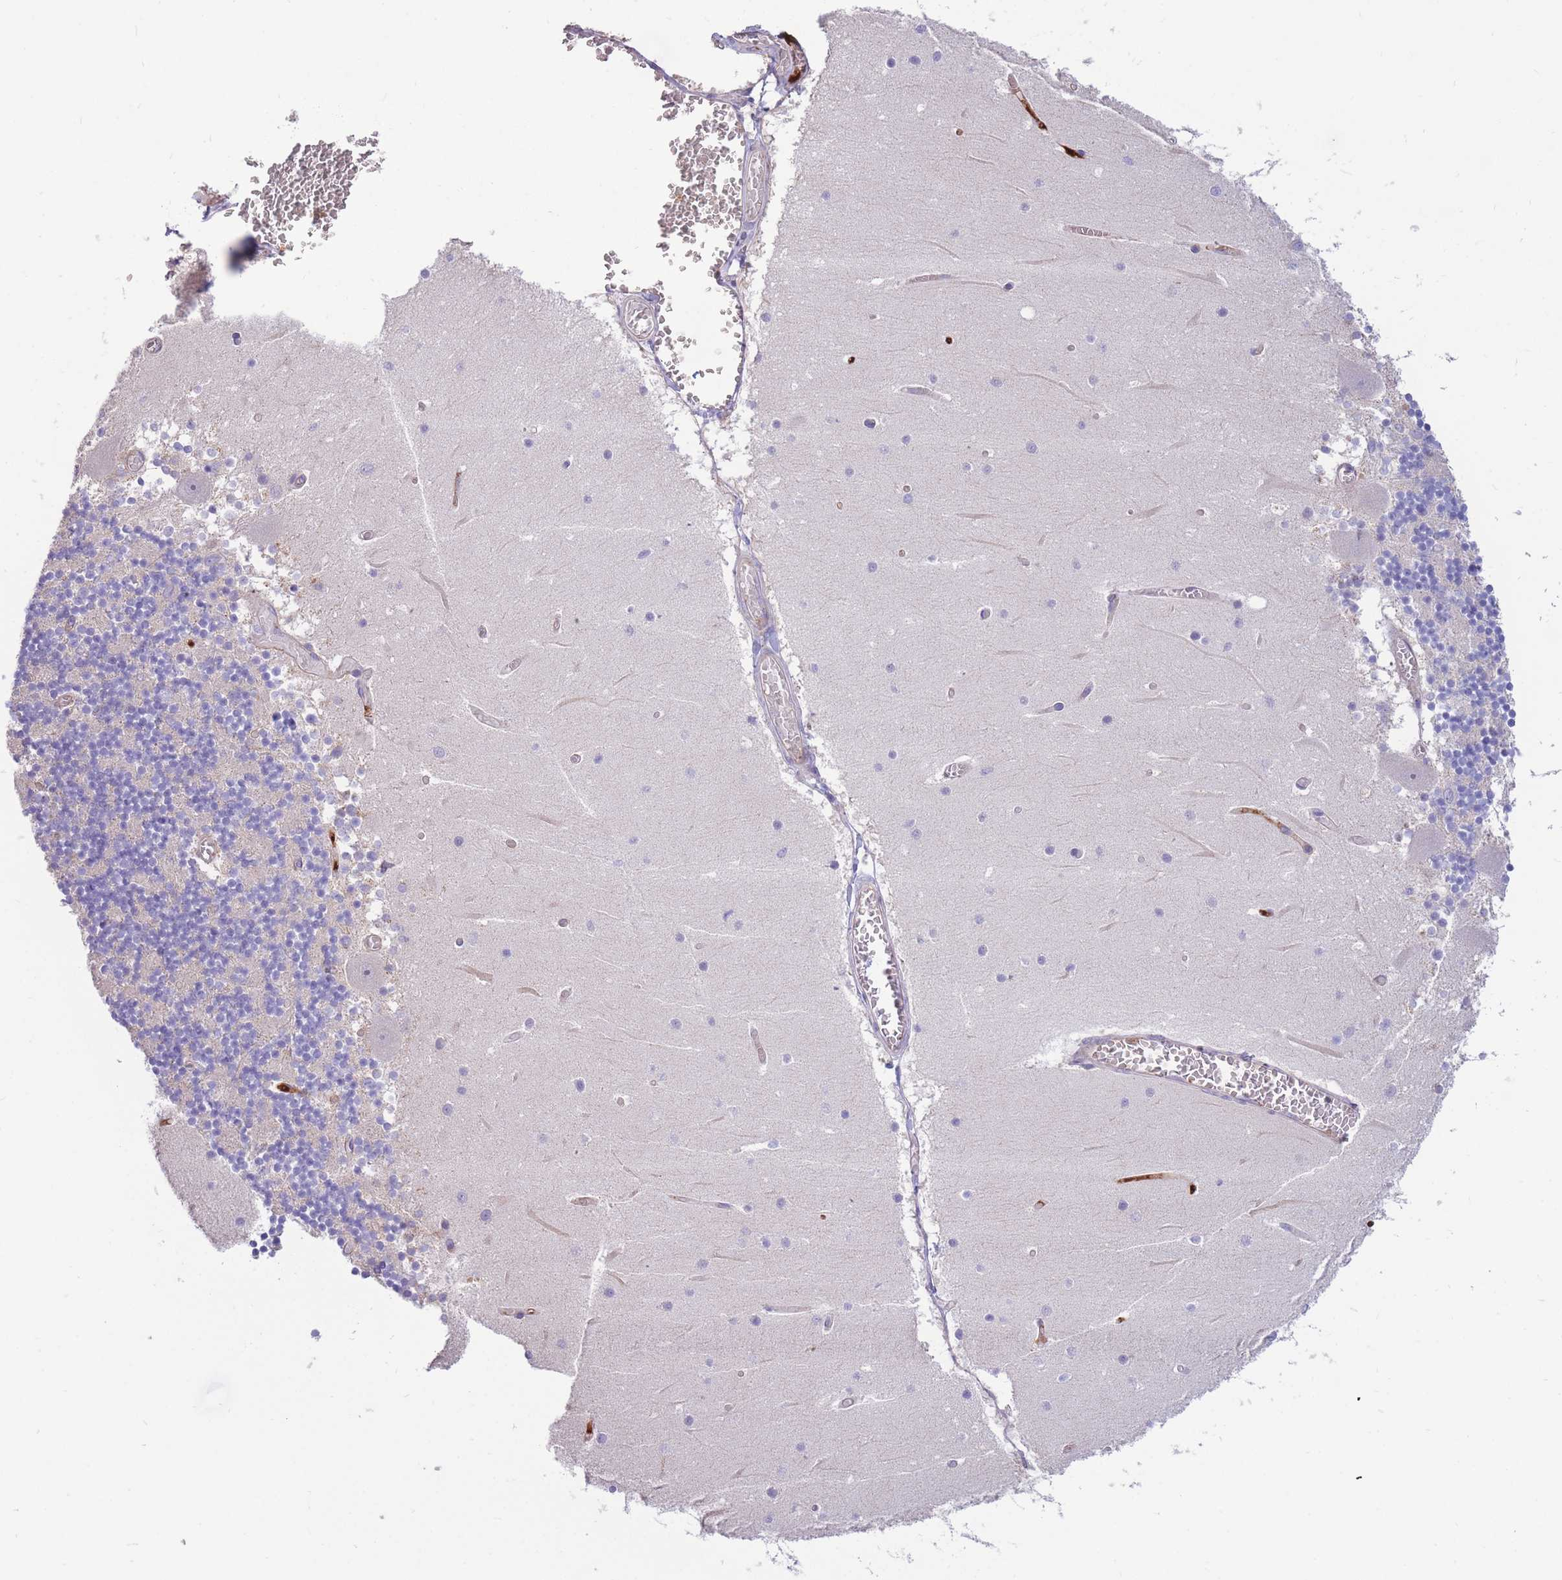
{"staining": {"intensity": "negative", "quantity": "none", "location": "none"}, "tissue": "cerebellum", "cell_type": "Cells in granular layer", "image_type": "normal", "snomed": [{"axis": "morphology", "description": "Normal tissue, NOS"}, {"axis": "topography", "description": "Cerebellum"}], "caption": "IHC histopathology image of benign cerebellum: cerebellum stained with DAB (3,3'-diaminobenzidine) exhibits no significant protein staining in cells in granular layer.", "gene": "SULT1A1", "patient": {"sex": "female", "age": 28}}